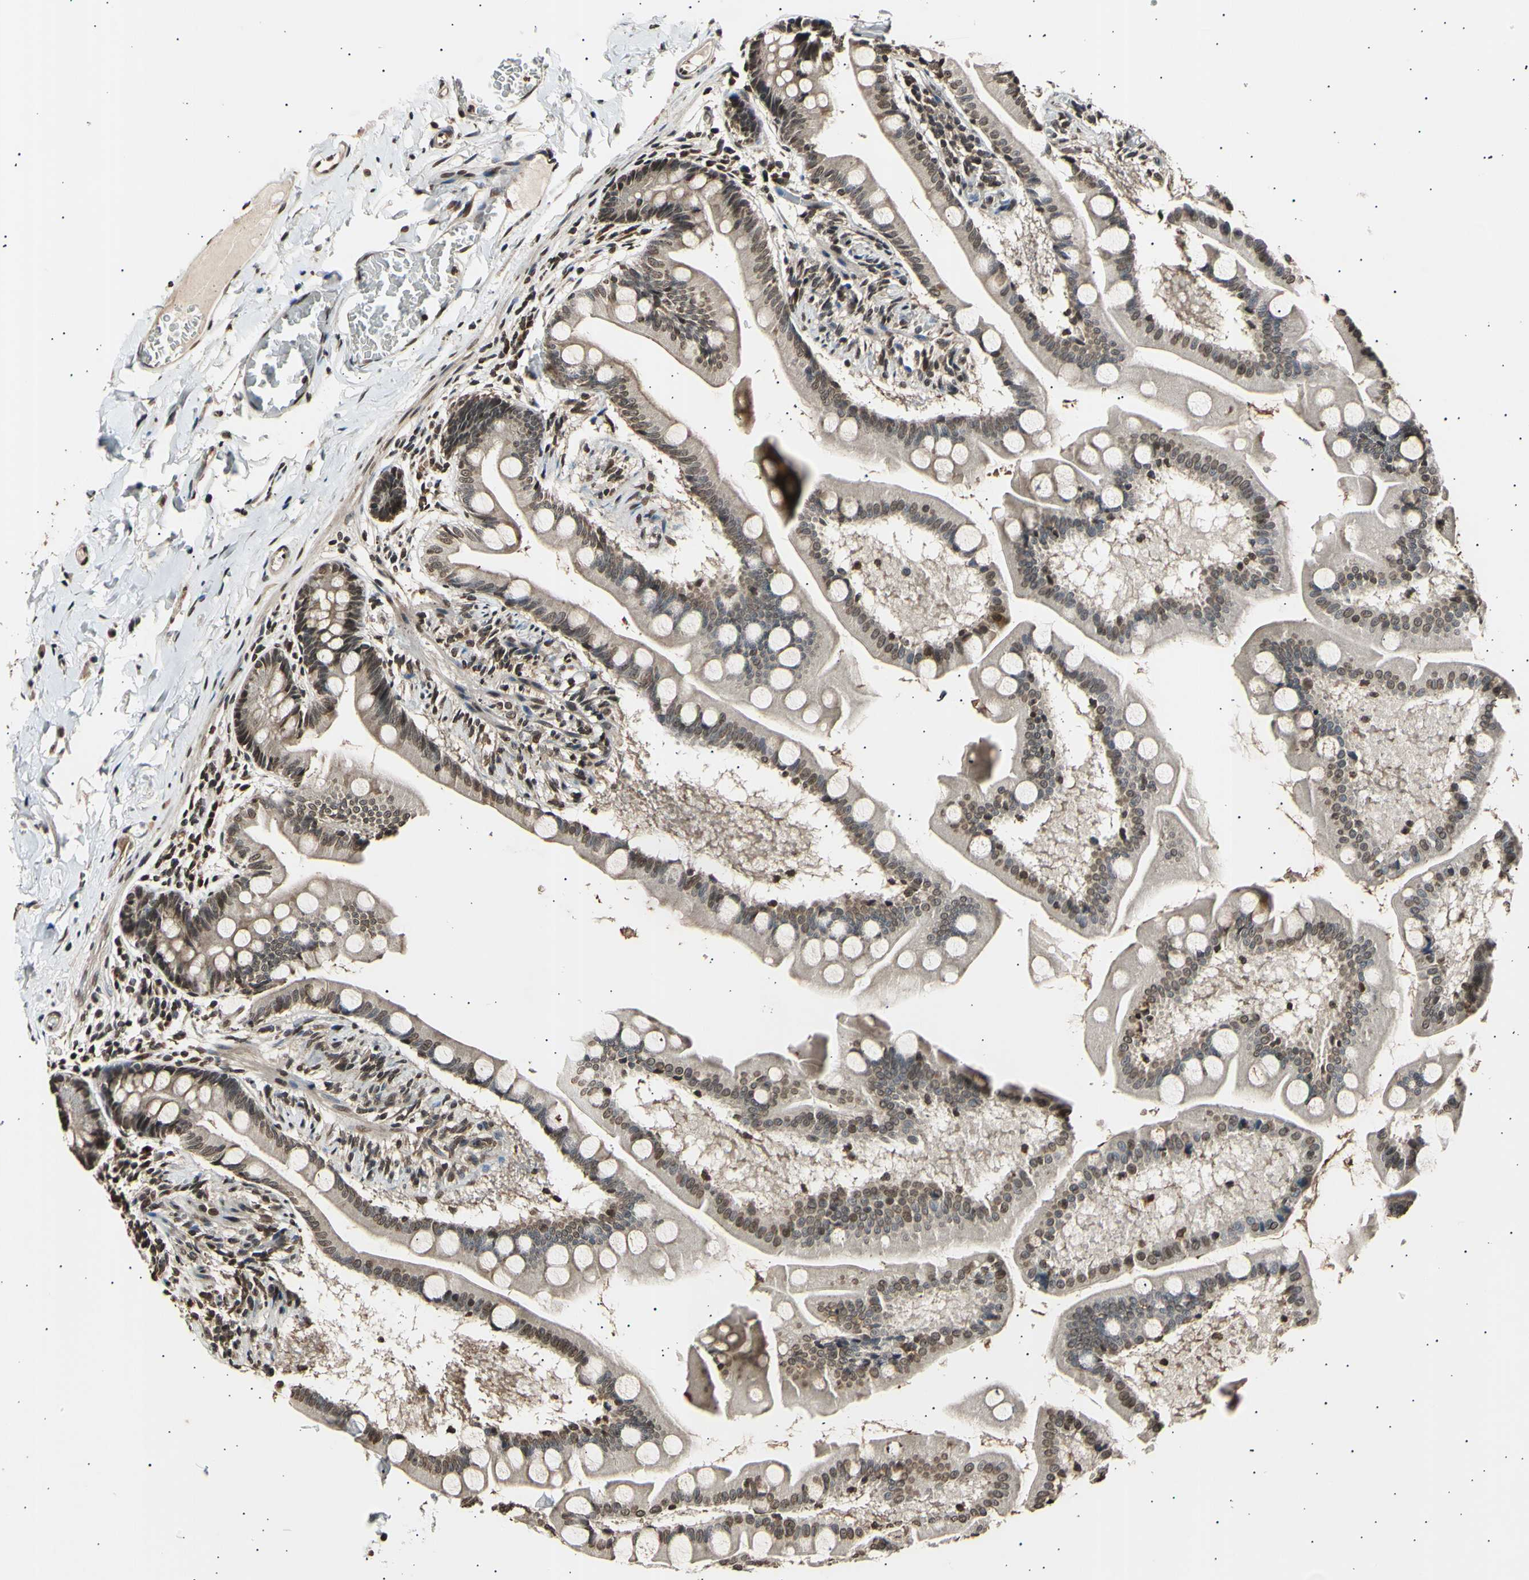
{"staining": {"intensity": "moderate", "quantity": ">75%", "location": "cytoplasmic/membranous,nuclear"}, "tissue": "small intestine", "cell_type": "Glandular cells", "image_type": "normal", "snomed": [{"axis": "morphology", "description": "Normal tissue, NOS"}, {"axis": "topography", "description": "Small intestine"}], "caption": "IHC of normal human small intestine demonstrates medium levels of moderate cytoplasmic/membranous,nuclear expression in about >75% of glandular cells.", "gene": "ANAPC7", "patient": {"sex": "male", "age": 41}}